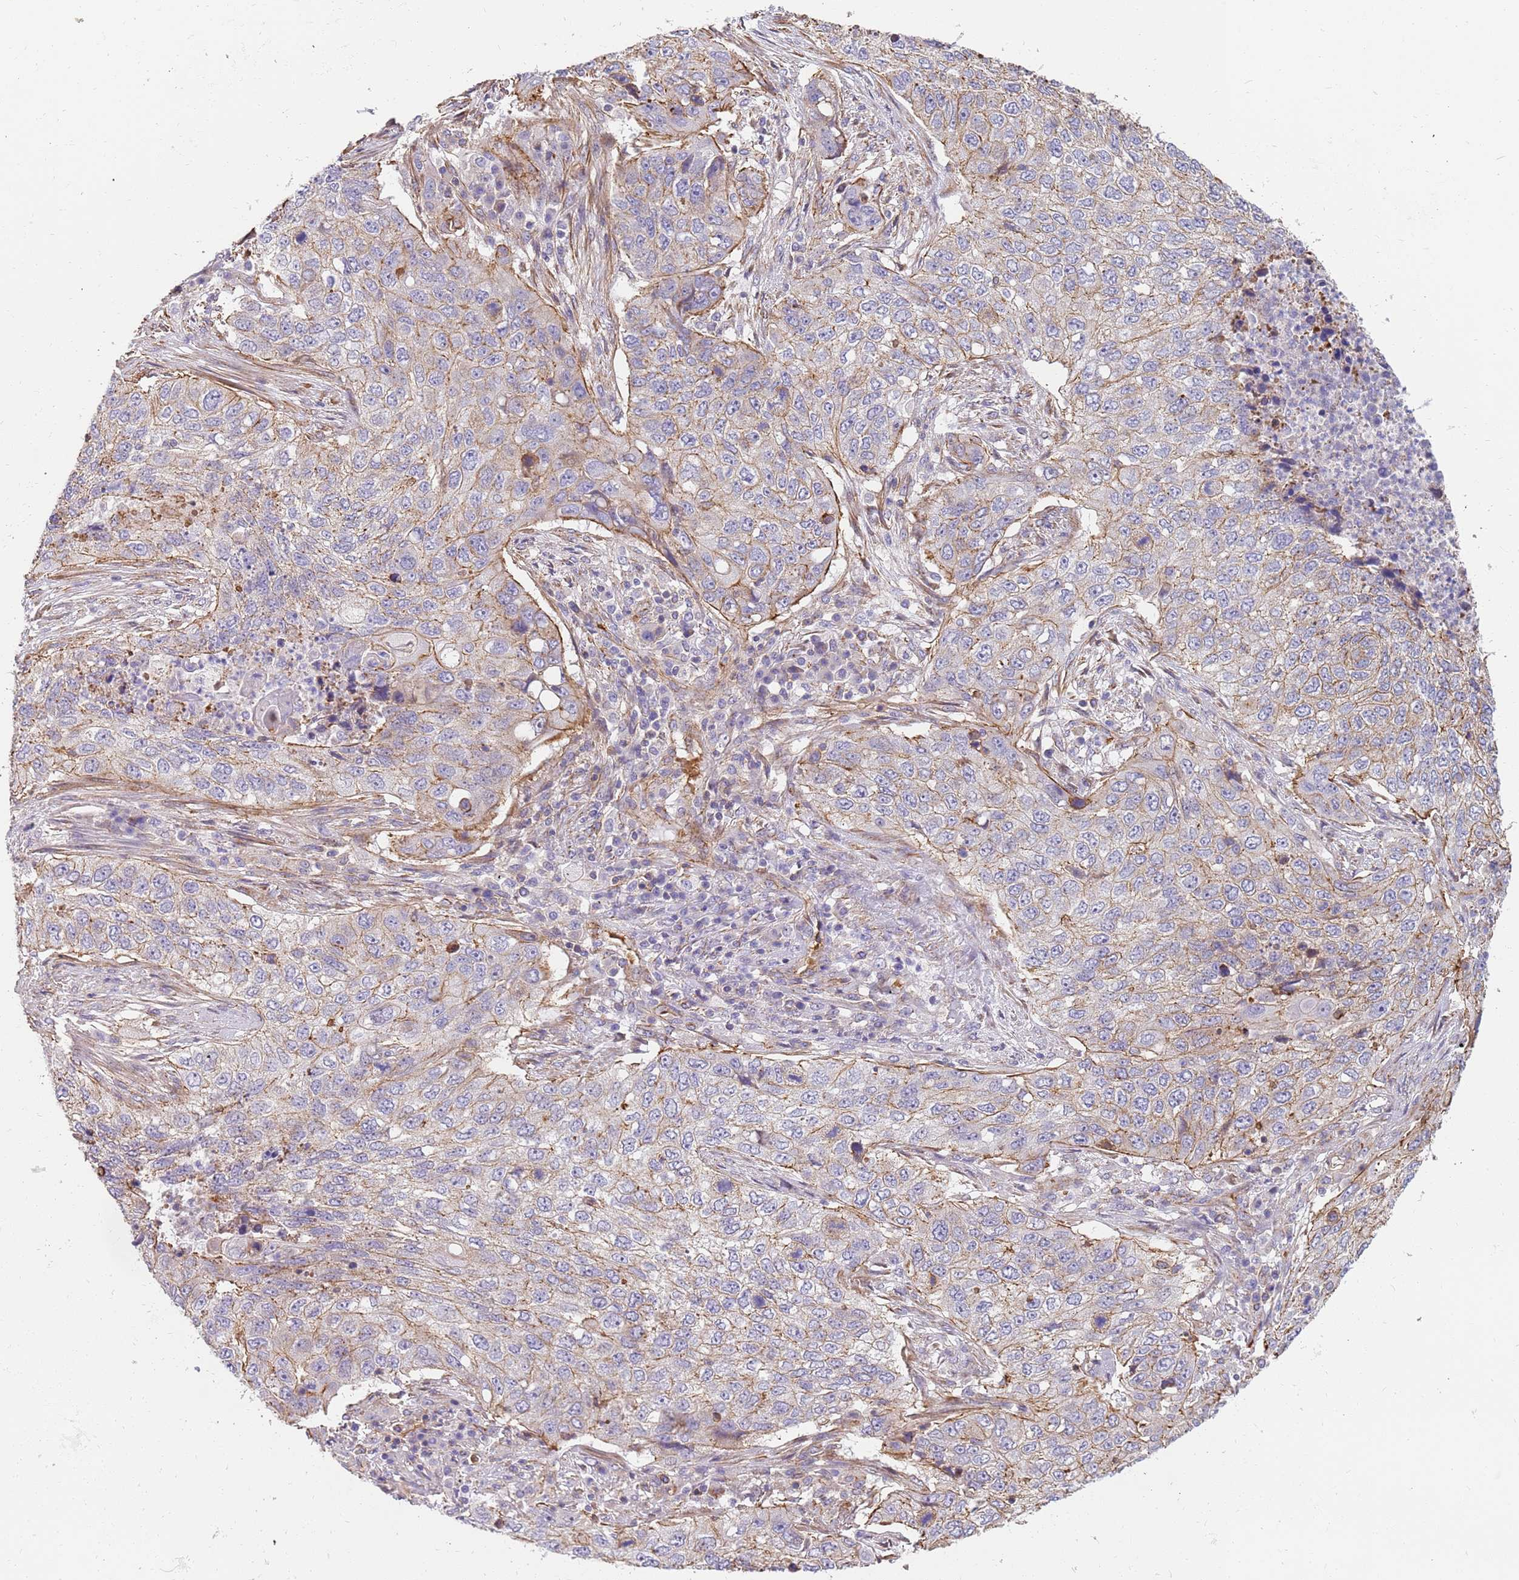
{"staining": {"intensity": "weak", "quantity": "<25%", "location": "cytoplasmic/membranous"}, "tissue": "lung cancer", "cell_type": "Tumor cells", "image_type": "cancer", "snomed": [{"axis": "morphology", "description": "Squamous cell carcinoma, NOS"}, {"axis": "topography", "description": "Lung"}], "caption": "There is no significant positivity in tumor cells of lung squamous cell carcinoma. (Immunohistochemistry, brightfield microscopy, high magnification).", "gene": "GFRAL", "patient": {"sex": "female", "age": 63}}